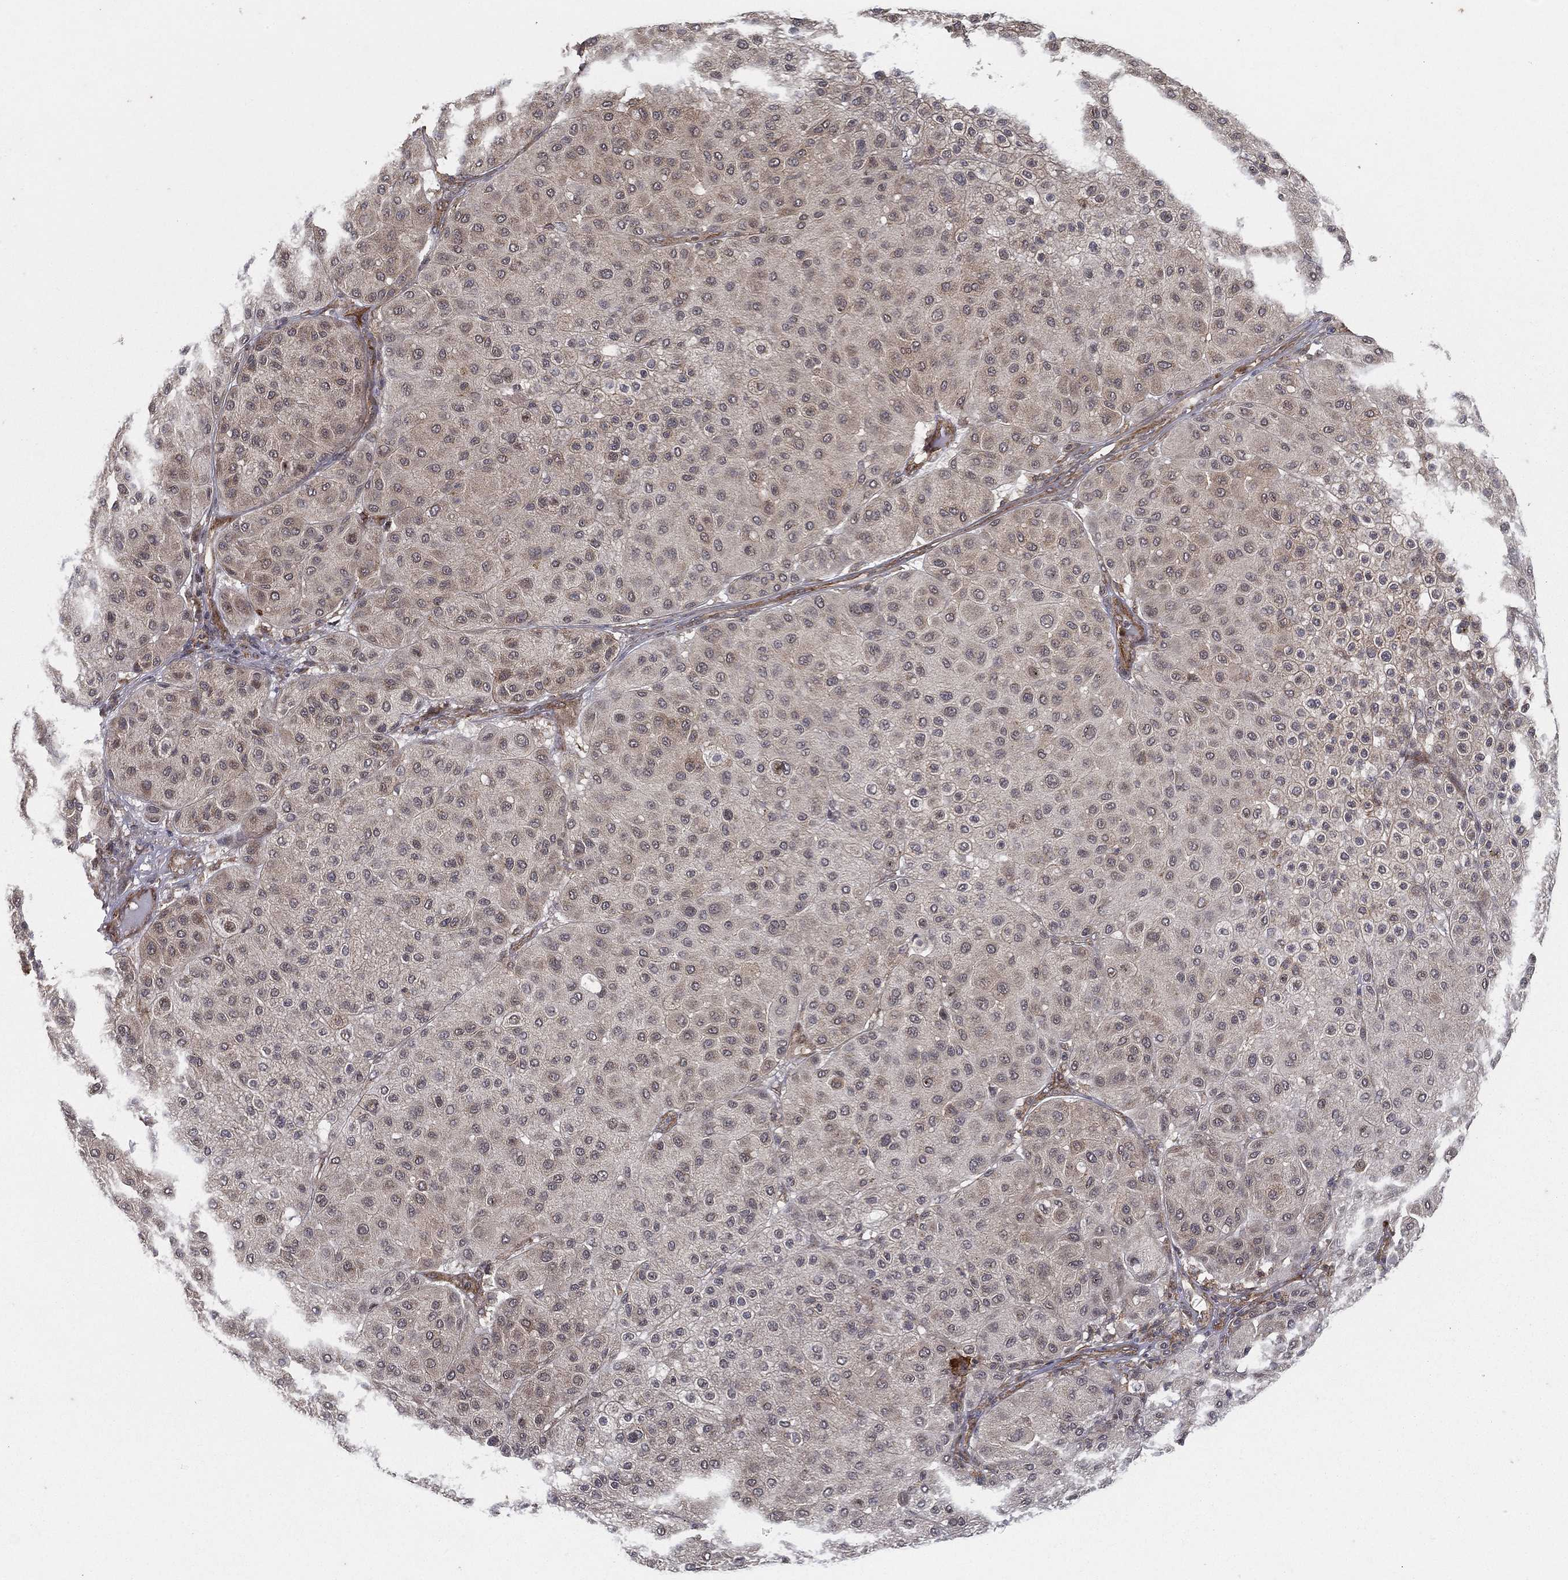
{"staining": {"intensity": "weak", "quantity": "<25%", "location": "cytoplasmic/membranous"}, "tissue": "melanoma", "cell_type": "Tumor cells", "image_type": "cancer", "snomed": [{"axis": "morphology", "description": "Malignant melanoma, Metastatic site"}, {"axis": "topography", "description": "Smooth muscle"}], "caption": "The micrograph shows no staining of tumor cells in malignant melanoma (metastatic site).", "gene": "UACA", "patient": {"sex": "male", "age": 41}}